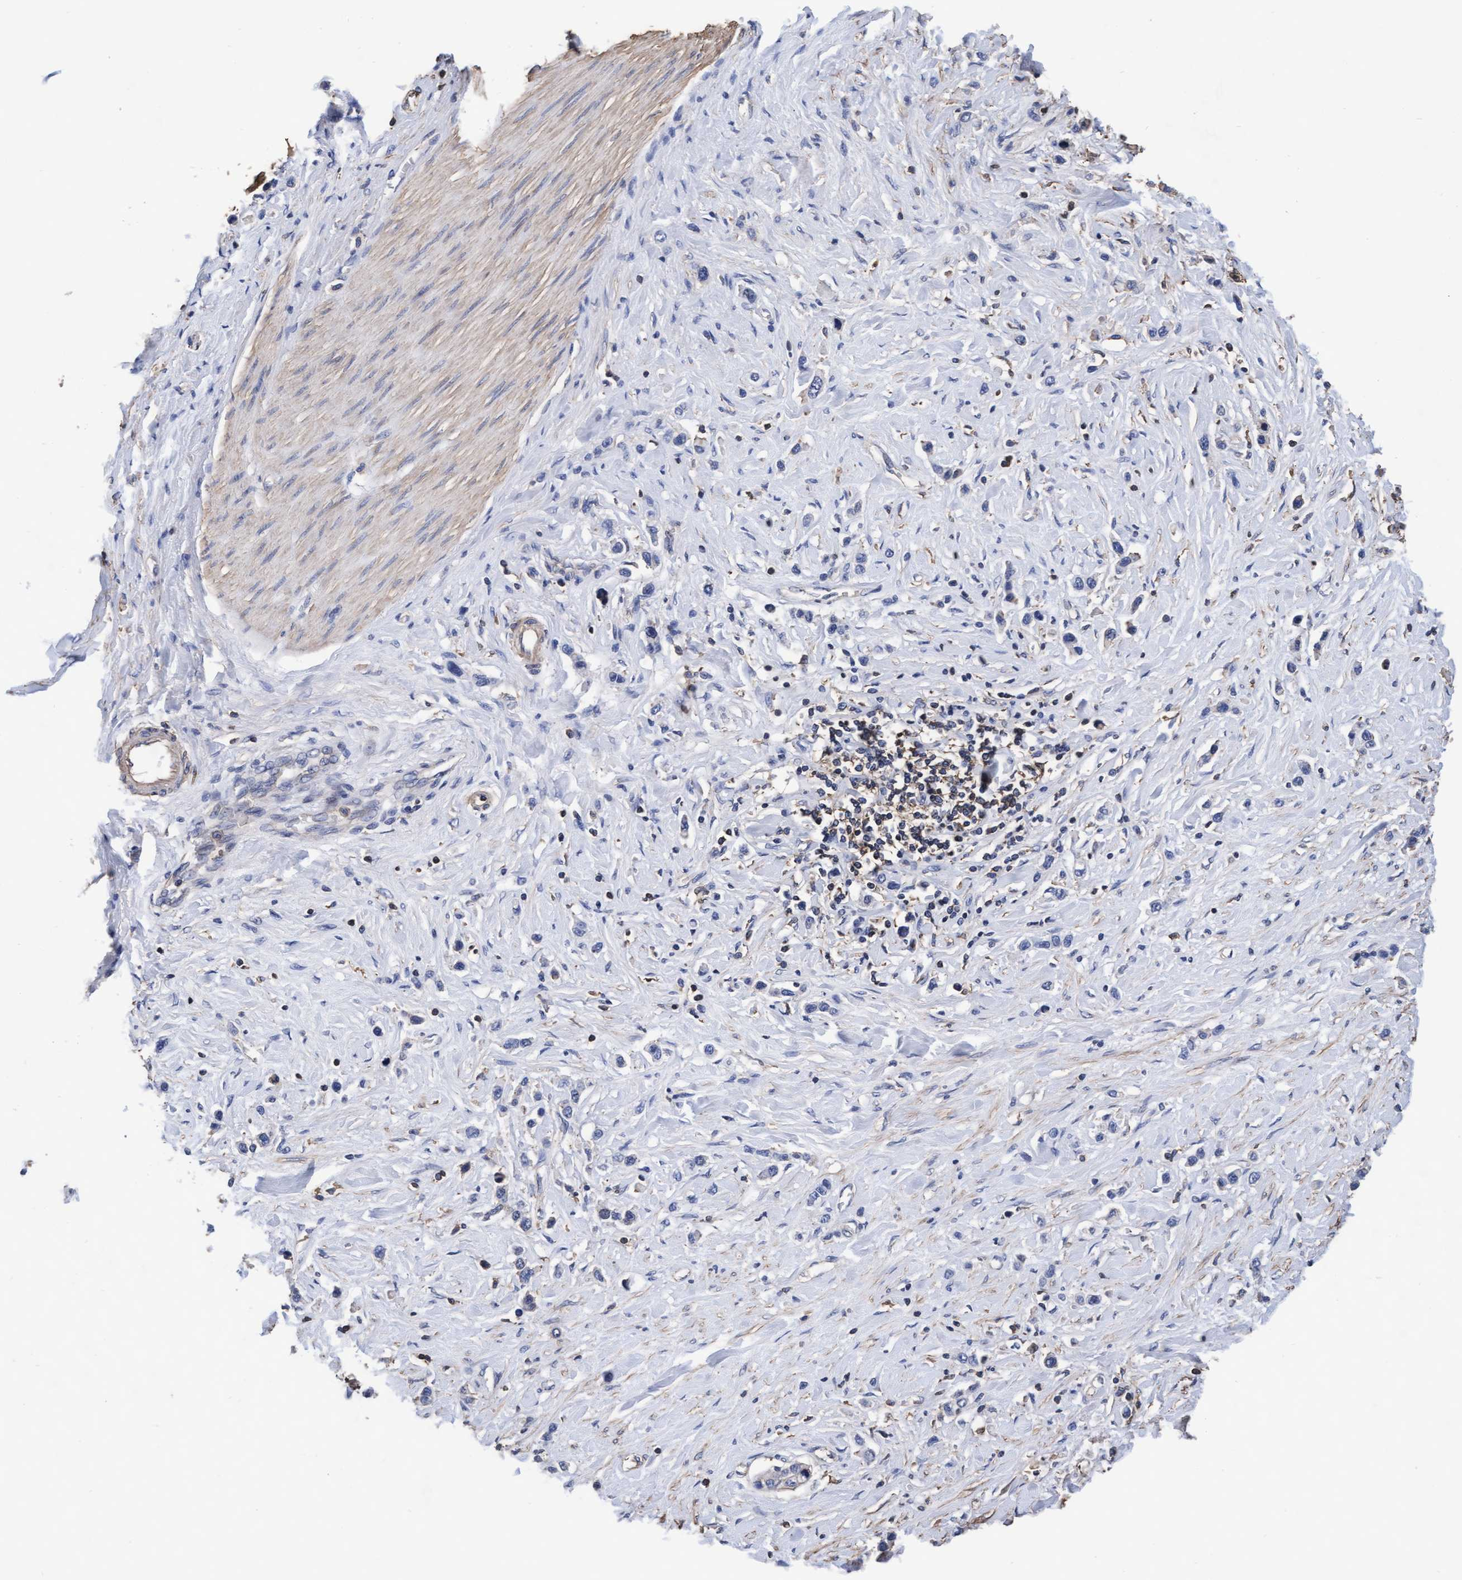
{"staining": {"intensity": "negative", "quantity": "none", "location": "none"}, "tissue": "stomach cancer", "cell_type": "Tumor cells", "image_type": "cancer", "snomed": [{"axis": "morphology", "description": "Adenocarcinoma, NOS"}, {"axis": "topography", "description": "Stomach"}], "caption": "Adenocarcinoma (stomach) was stained to show a protein in brown. There is no significant positivity in tumor cells.", "gene": "GRHPR", "patient": {"sex": "female", "age": 65}}